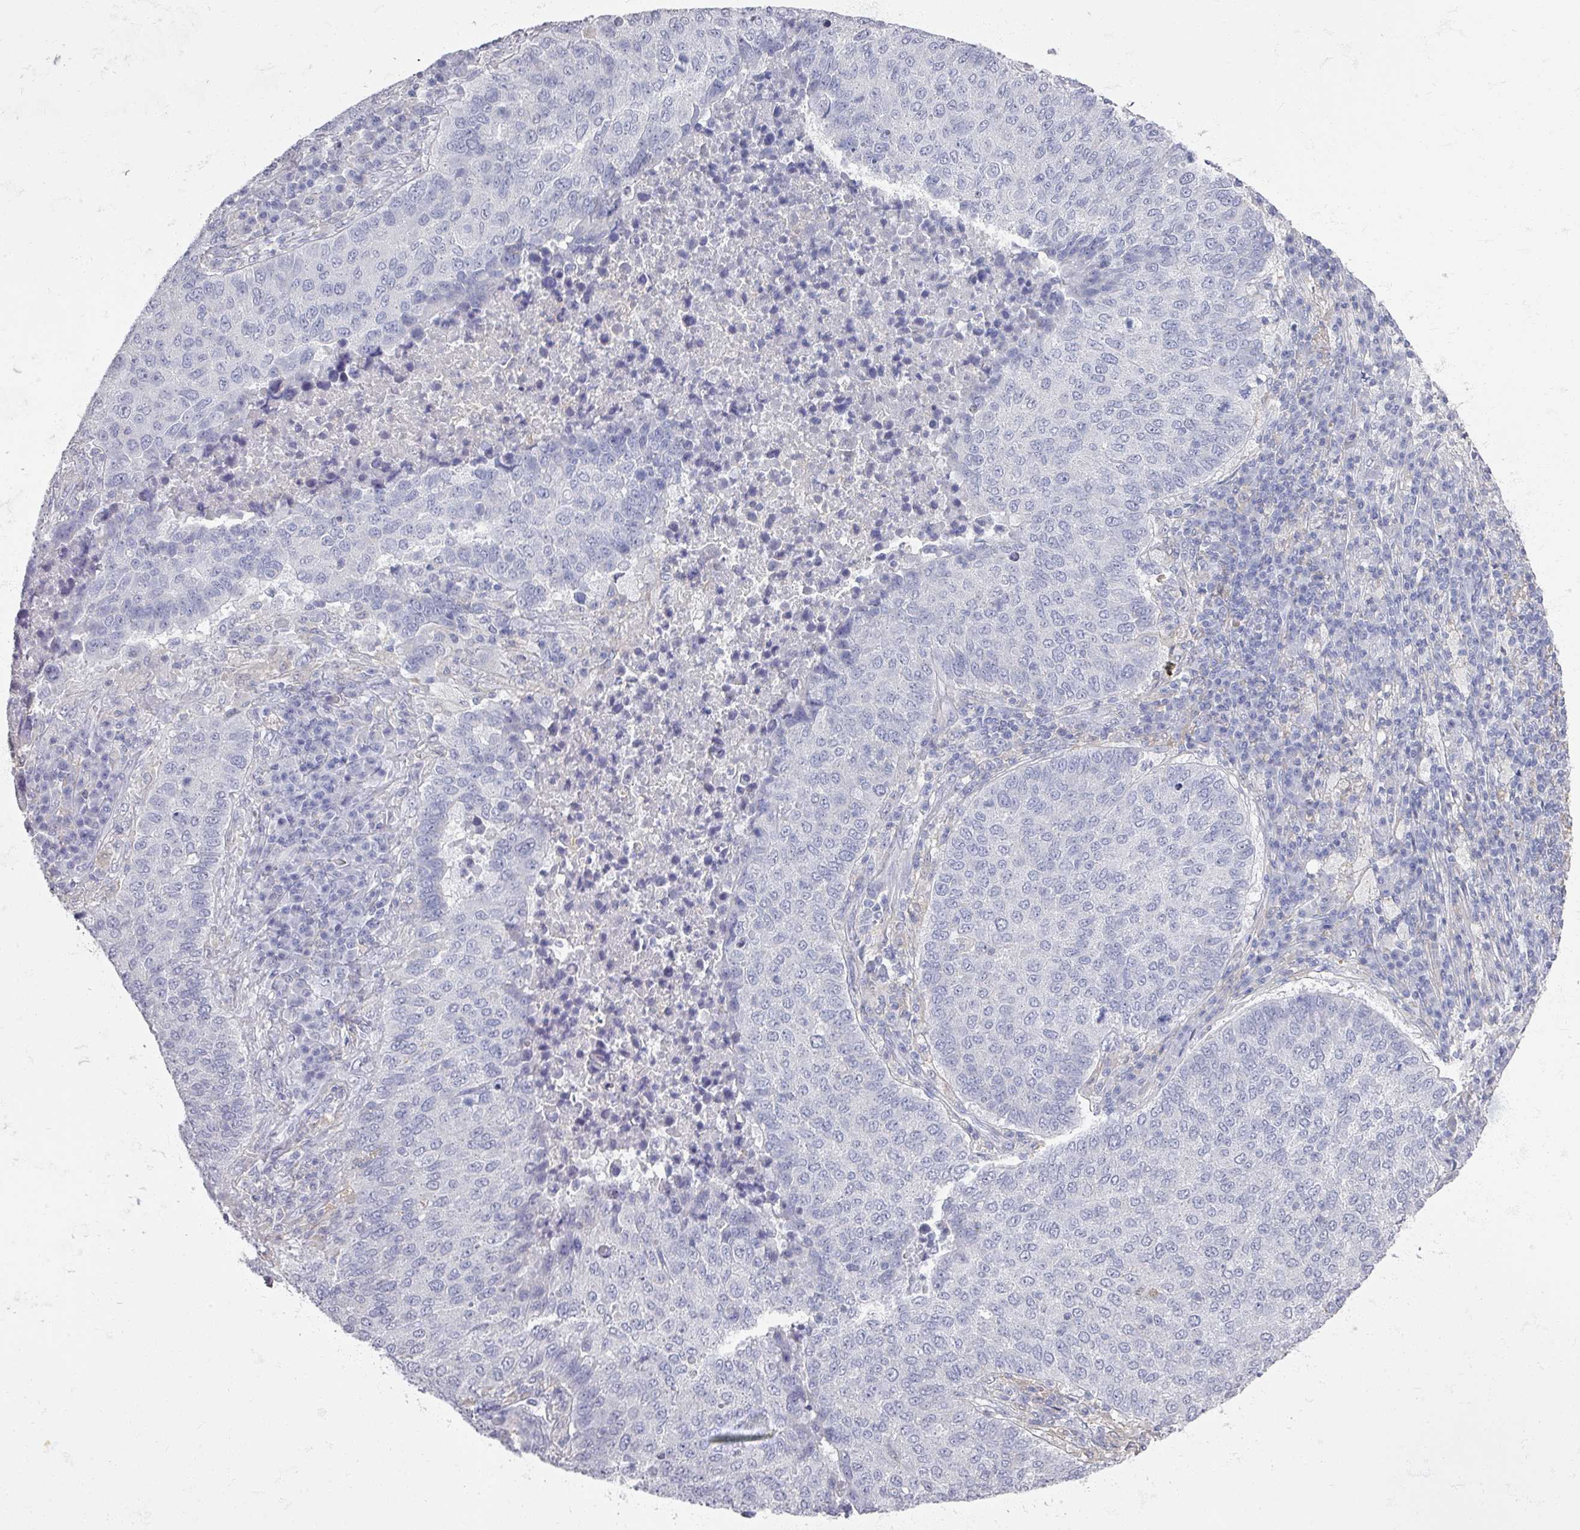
{"staining": {"intensity": "negative", "quantity": "none", "location": "none"}, "tissue": "lung cancer", "cell_type": "Tumor cells", "image_type": "cancer", "snomed": [{"axis": "morphology", "description": "Squamous cell carcinoma, NOS"}, {"axis": "topography", "description": "Lung"}], "caption": "Immunohistochemistry image of human lung squamous cell carcinoma stained for a protein (brown), which demonstrates no staining in tumor cells.", "gene": "OMG", "patient": {"sex": "male", "age": 73}}